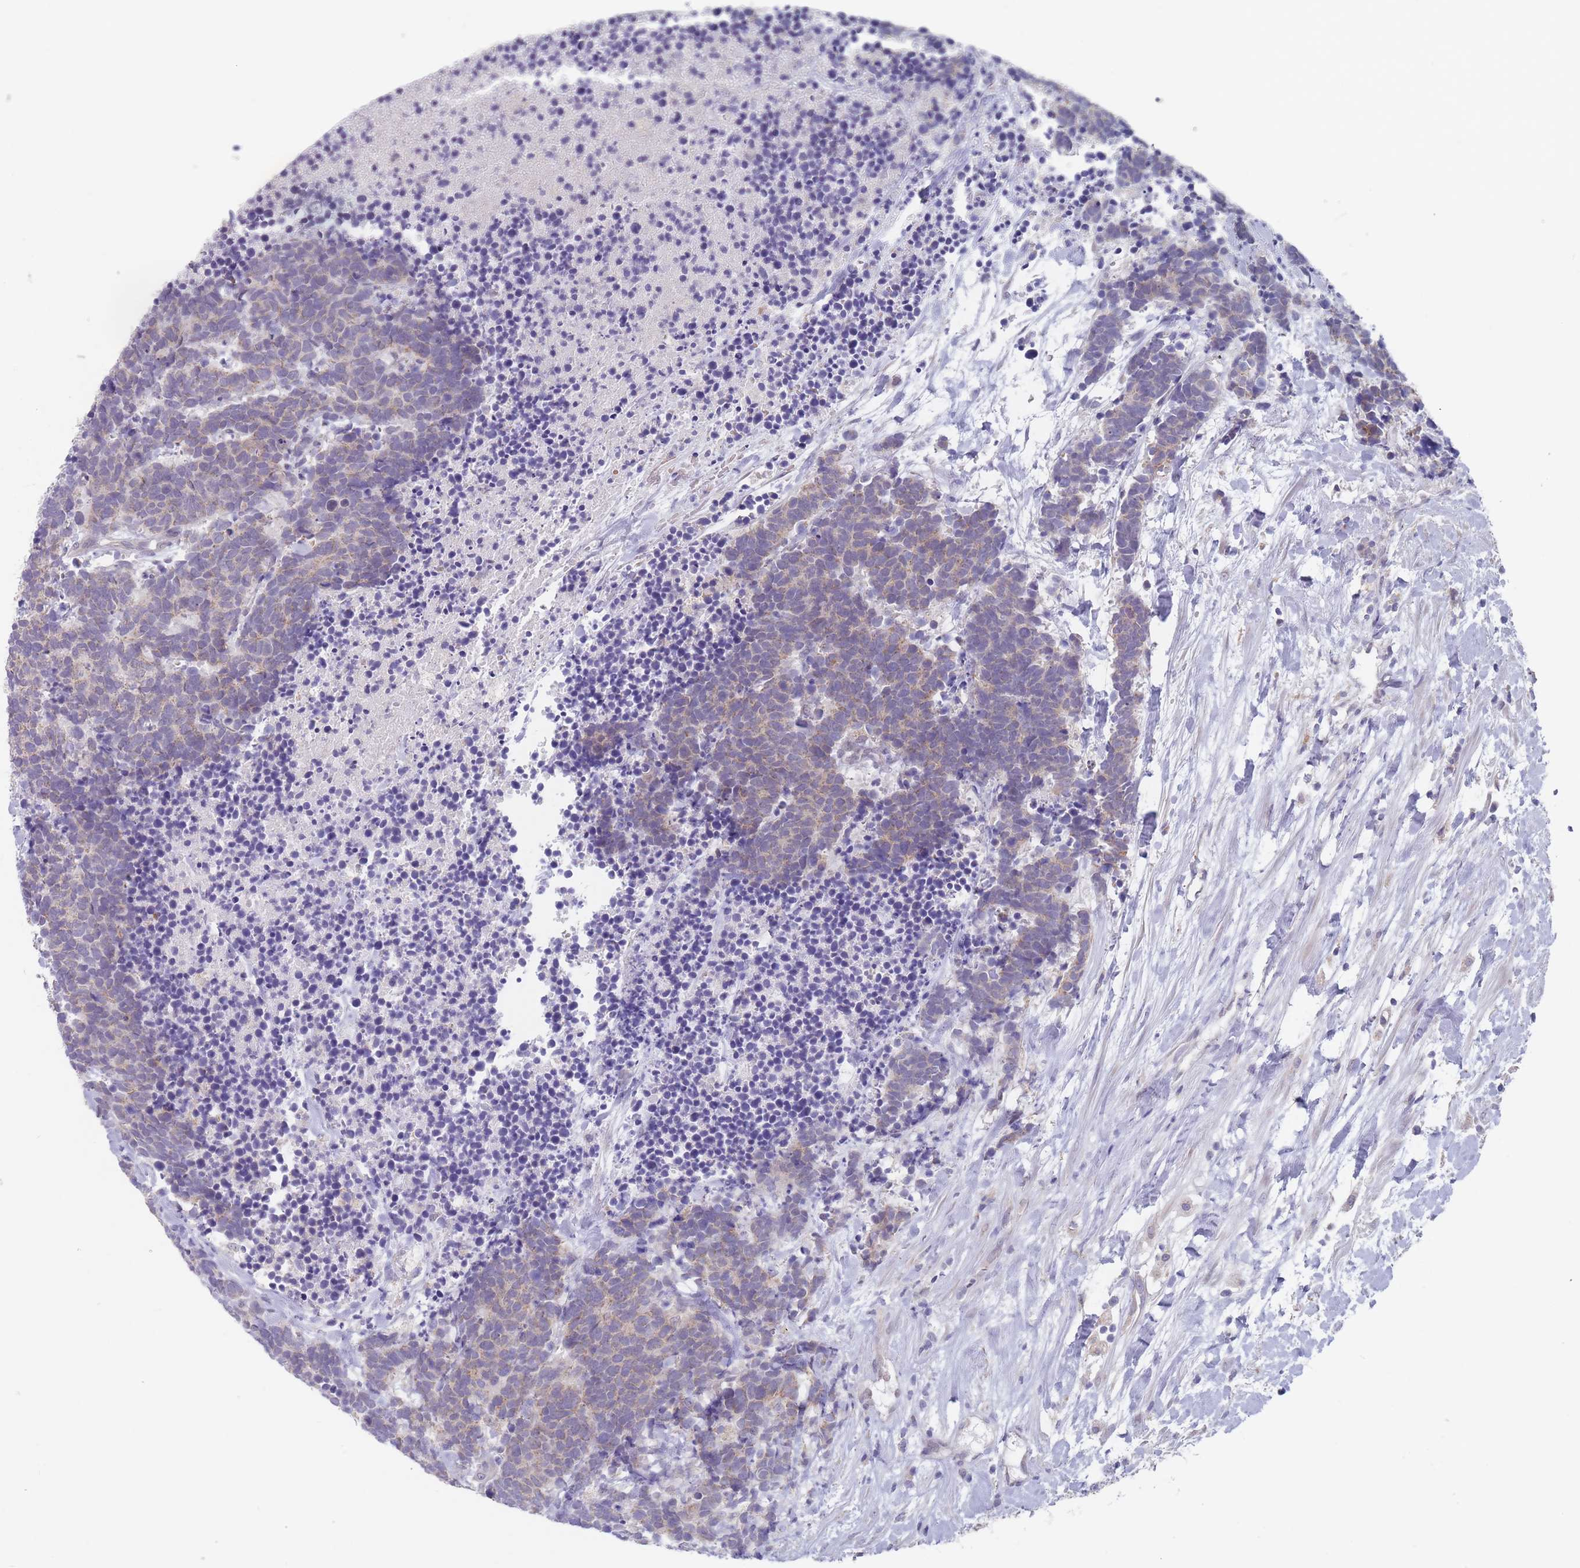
{"staining": {"intensity": "weak", "quantity": "25%-75%", "location": "cytoplasmic/membranous"}, "tissue": "carcinoid", "cell_type": "Tumor cells", "image_type": "cancer", "snomed": [{"axis": "morphology", "description": "Carcinoma, NOS"}, {"axis": "morphology", "description": "Carcinoid, malignant, NOS"}, {"axis": "topography", "description": "Prostate"}], "caption": "Immunohistochemical staining of carcinoid (malignant) demonstrates low levels of weak cytoplasmic/membranous protein positivity in about 25%-75% of tumor cells. (DAB = brown stain, brightfield microscopy at high magnification).", "gene": "PEX7", "patient": {"sex": "male", "age": 57}}